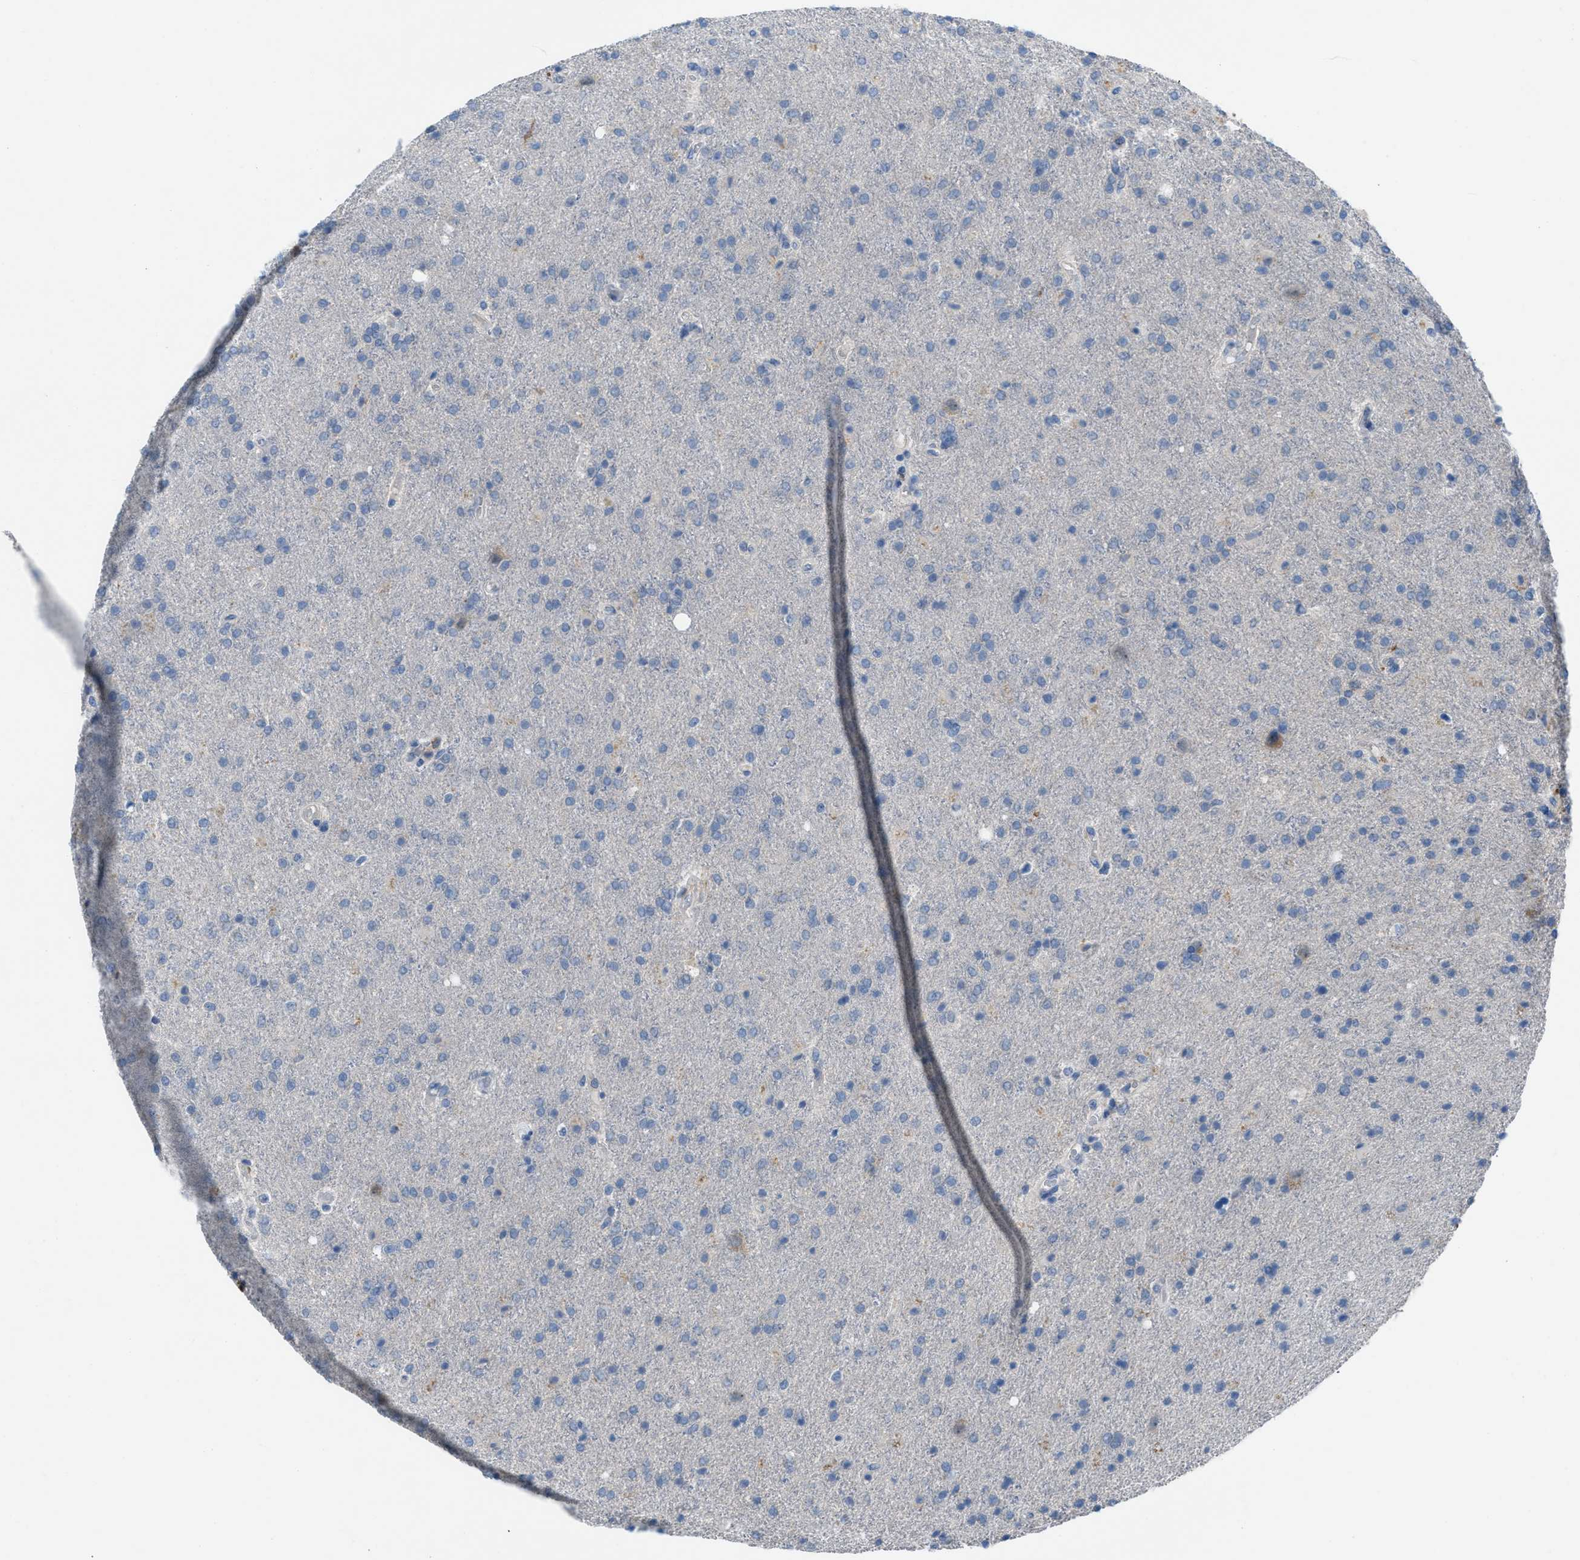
{"staining": {"intensity": "negative", "quantity": "none", "location": "none"}, "tissue": "glioma", "cell_type": "Tumor cells", "image_type": "cancer", "snomed": [{"axis": "morphology", "description": "Glioma, malignant, High grade"}, {"axis": "topography", "description": "Brain"}], "caption": "An IHC photomicrograph of glioma is shown. There is no staining in tumor cells of glioma.", "gene": "CLEC10A", "patient": {"sex": "male", "age": 72}}